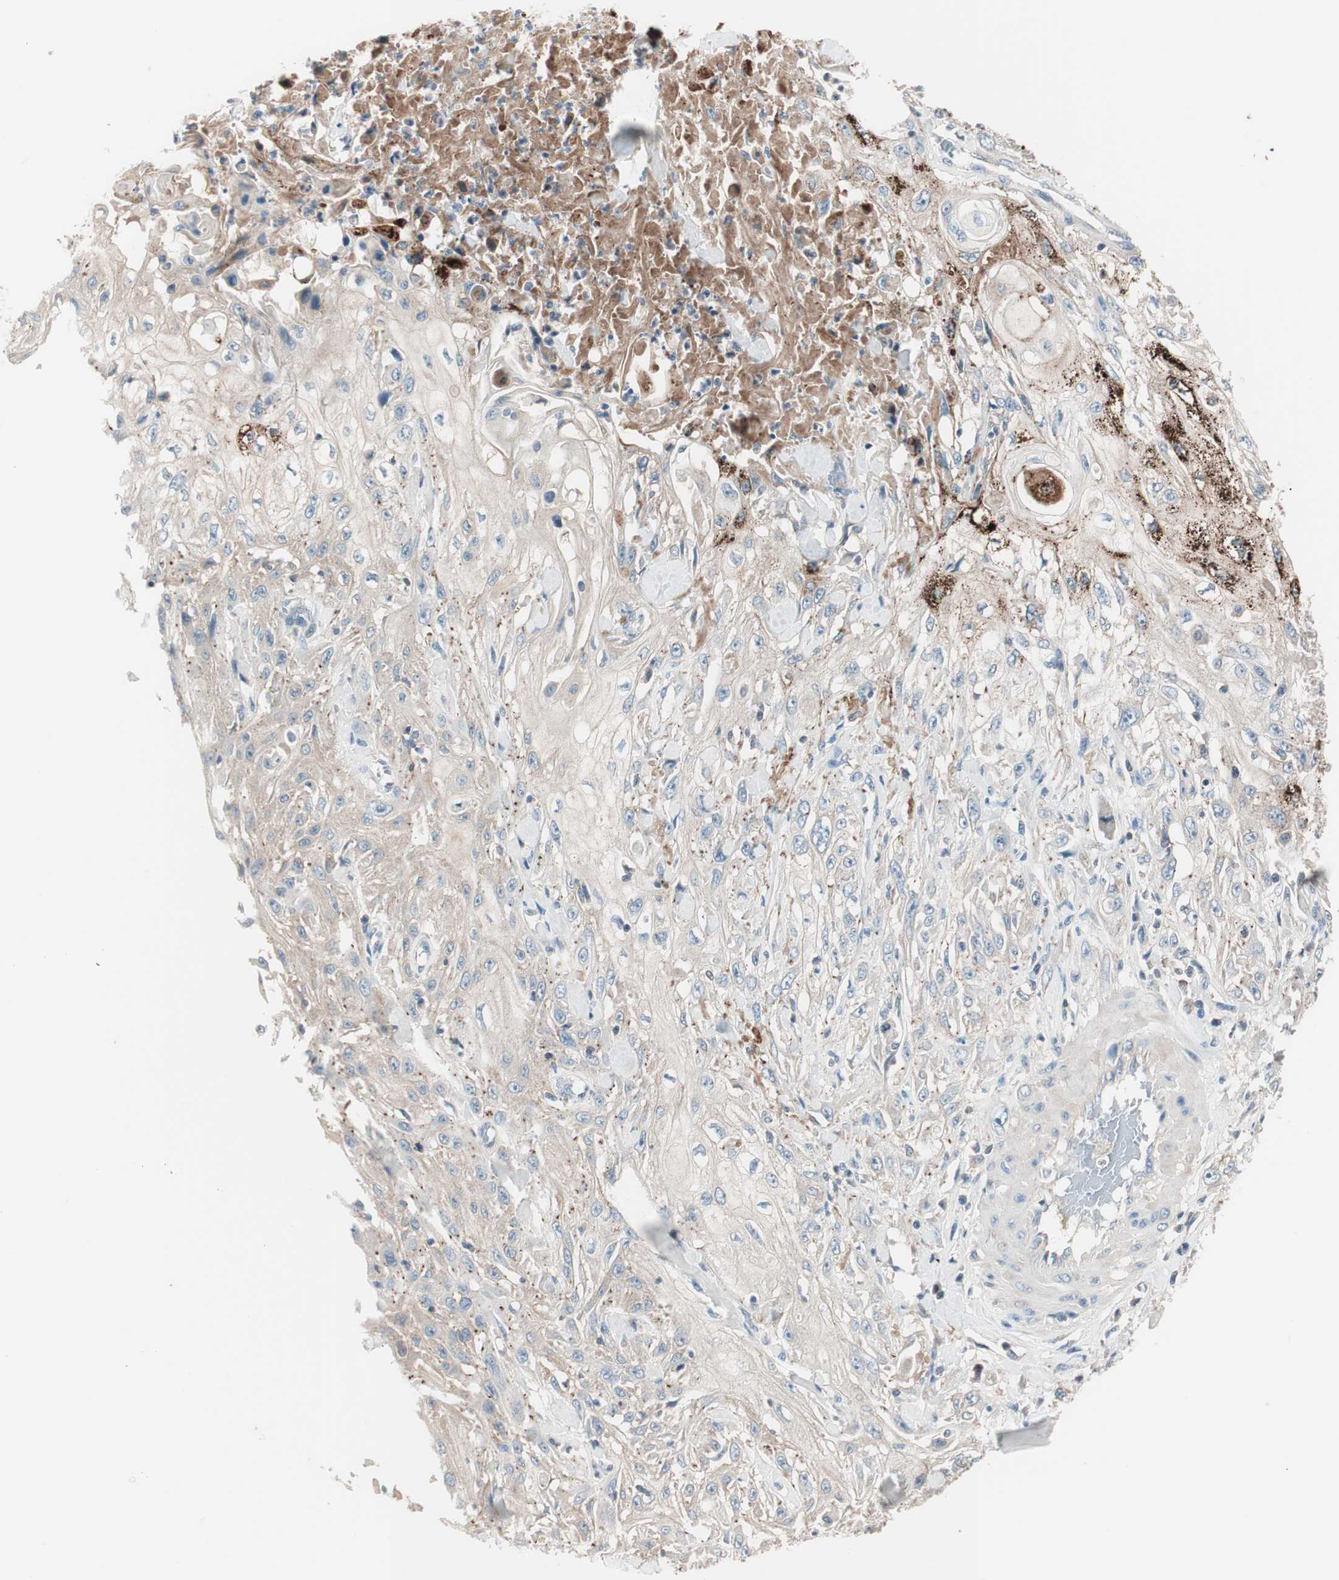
{"staining": {"intensity": "weak", "quantity": "25%-75%", "location": "cytoplasmic/membranous"}, "tissue": "skin cancer", "cell_type": "Tumor cells", "image_type": "cancer", "snomed": [{"axis": "morphology", "description": "Squamous cell carcinoma, NOS"}, {"axis": "morphology", "description": "Squamous cell carcinoma, metastatic, NOS"}, {"axis": "topography", "description": "Skin"}, {"axis": "topography", "description": "Lymph node"}], "caption": "Skin squamous cell carcinoma was stained to show a protein in brown. There is low levels of weak cytoplasmic/membranous expression in approximately 25%-75% of tumor cells.", "gene": "RAD54B", "patient": {"sex": "male", "age": 75}}